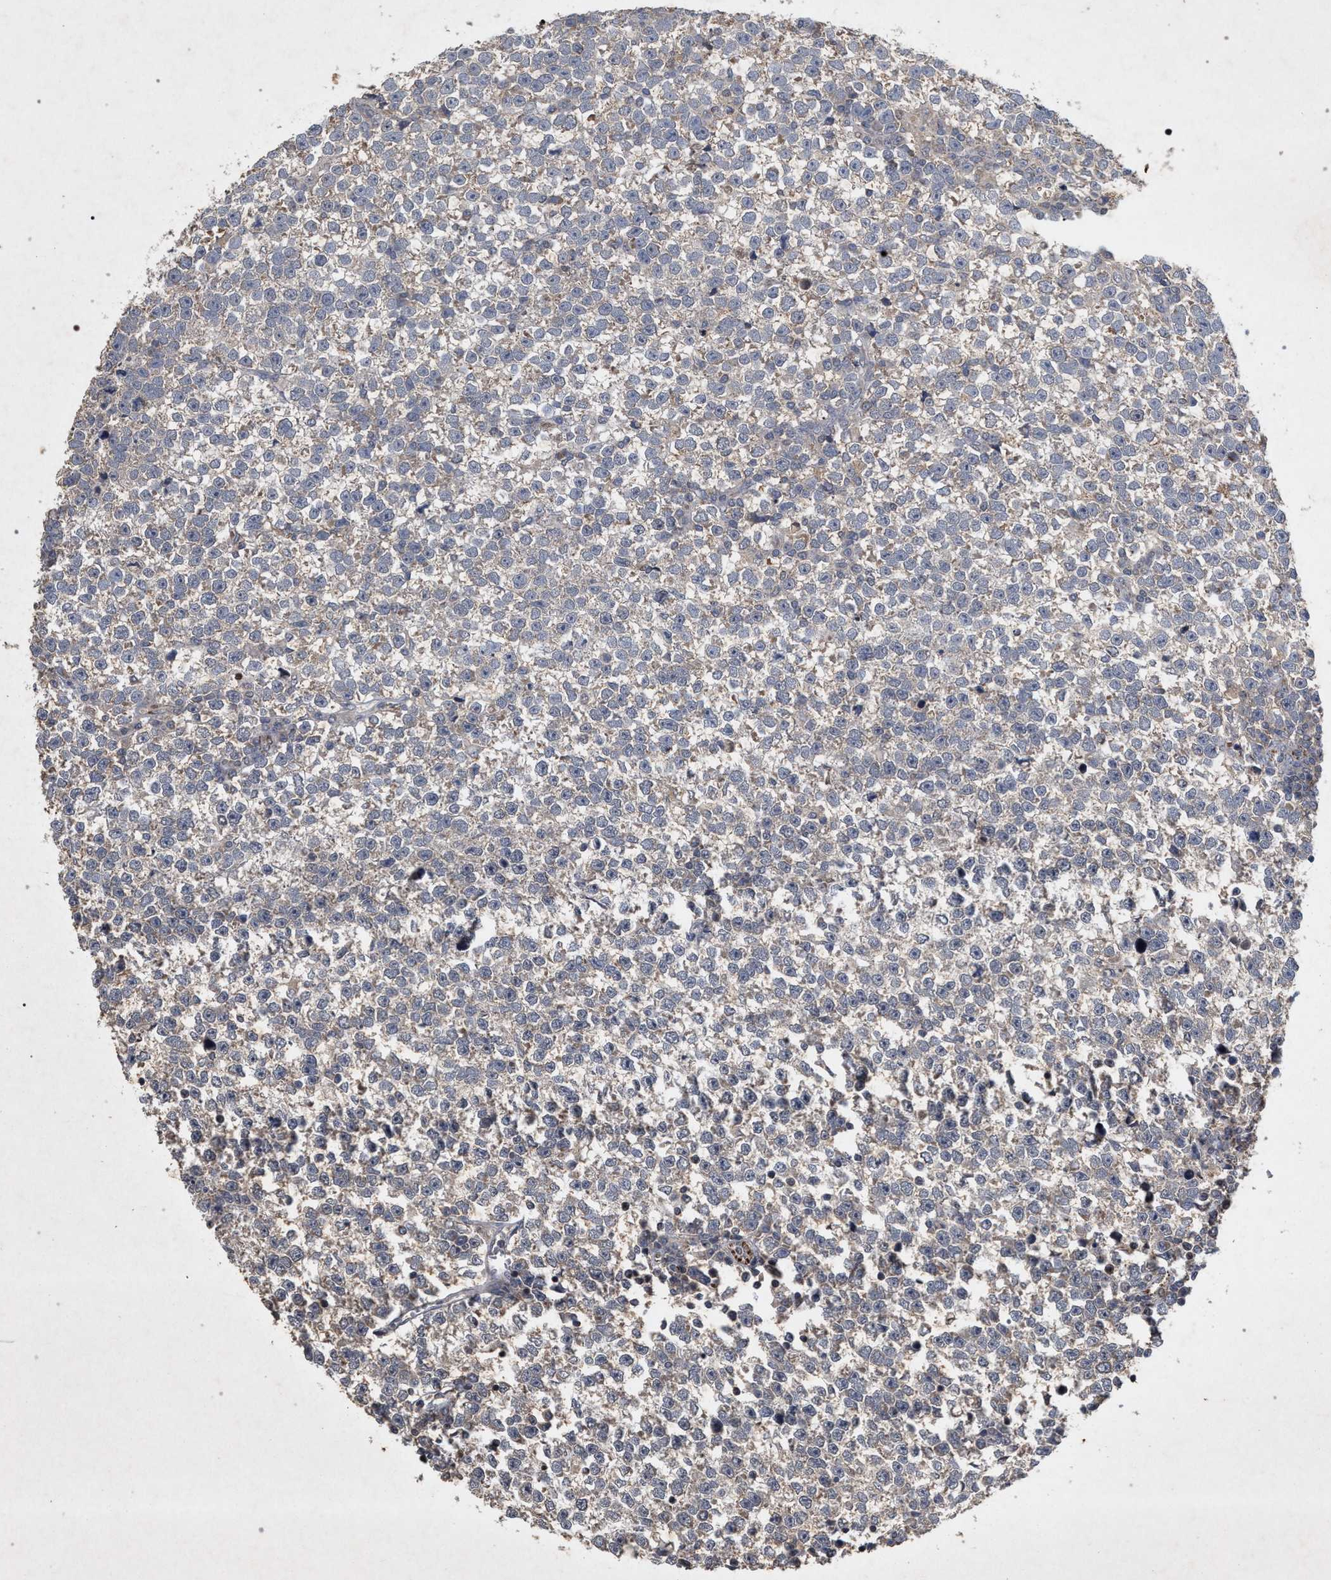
{"staining": {"intensity": "negative", "quantity": "none", "location": "none"}, "tissue": "testis cancer", "cell_type": "Tumor cells", "image_type": "cancer", "snomed": [{"axis": "morphology", "description": "Normal tissue, NOS"}, {"axis": "morphology", "description": "Seminoma, NOS"}, {"axis": "topography", "description": "Testis"}], "caption": "This is an IHC histopathology image of human testis cancer (seminoma). There is no expression in tumor cells.", "gene": "PKD2L1", "patient": {"sex": "male", "age": 43}}